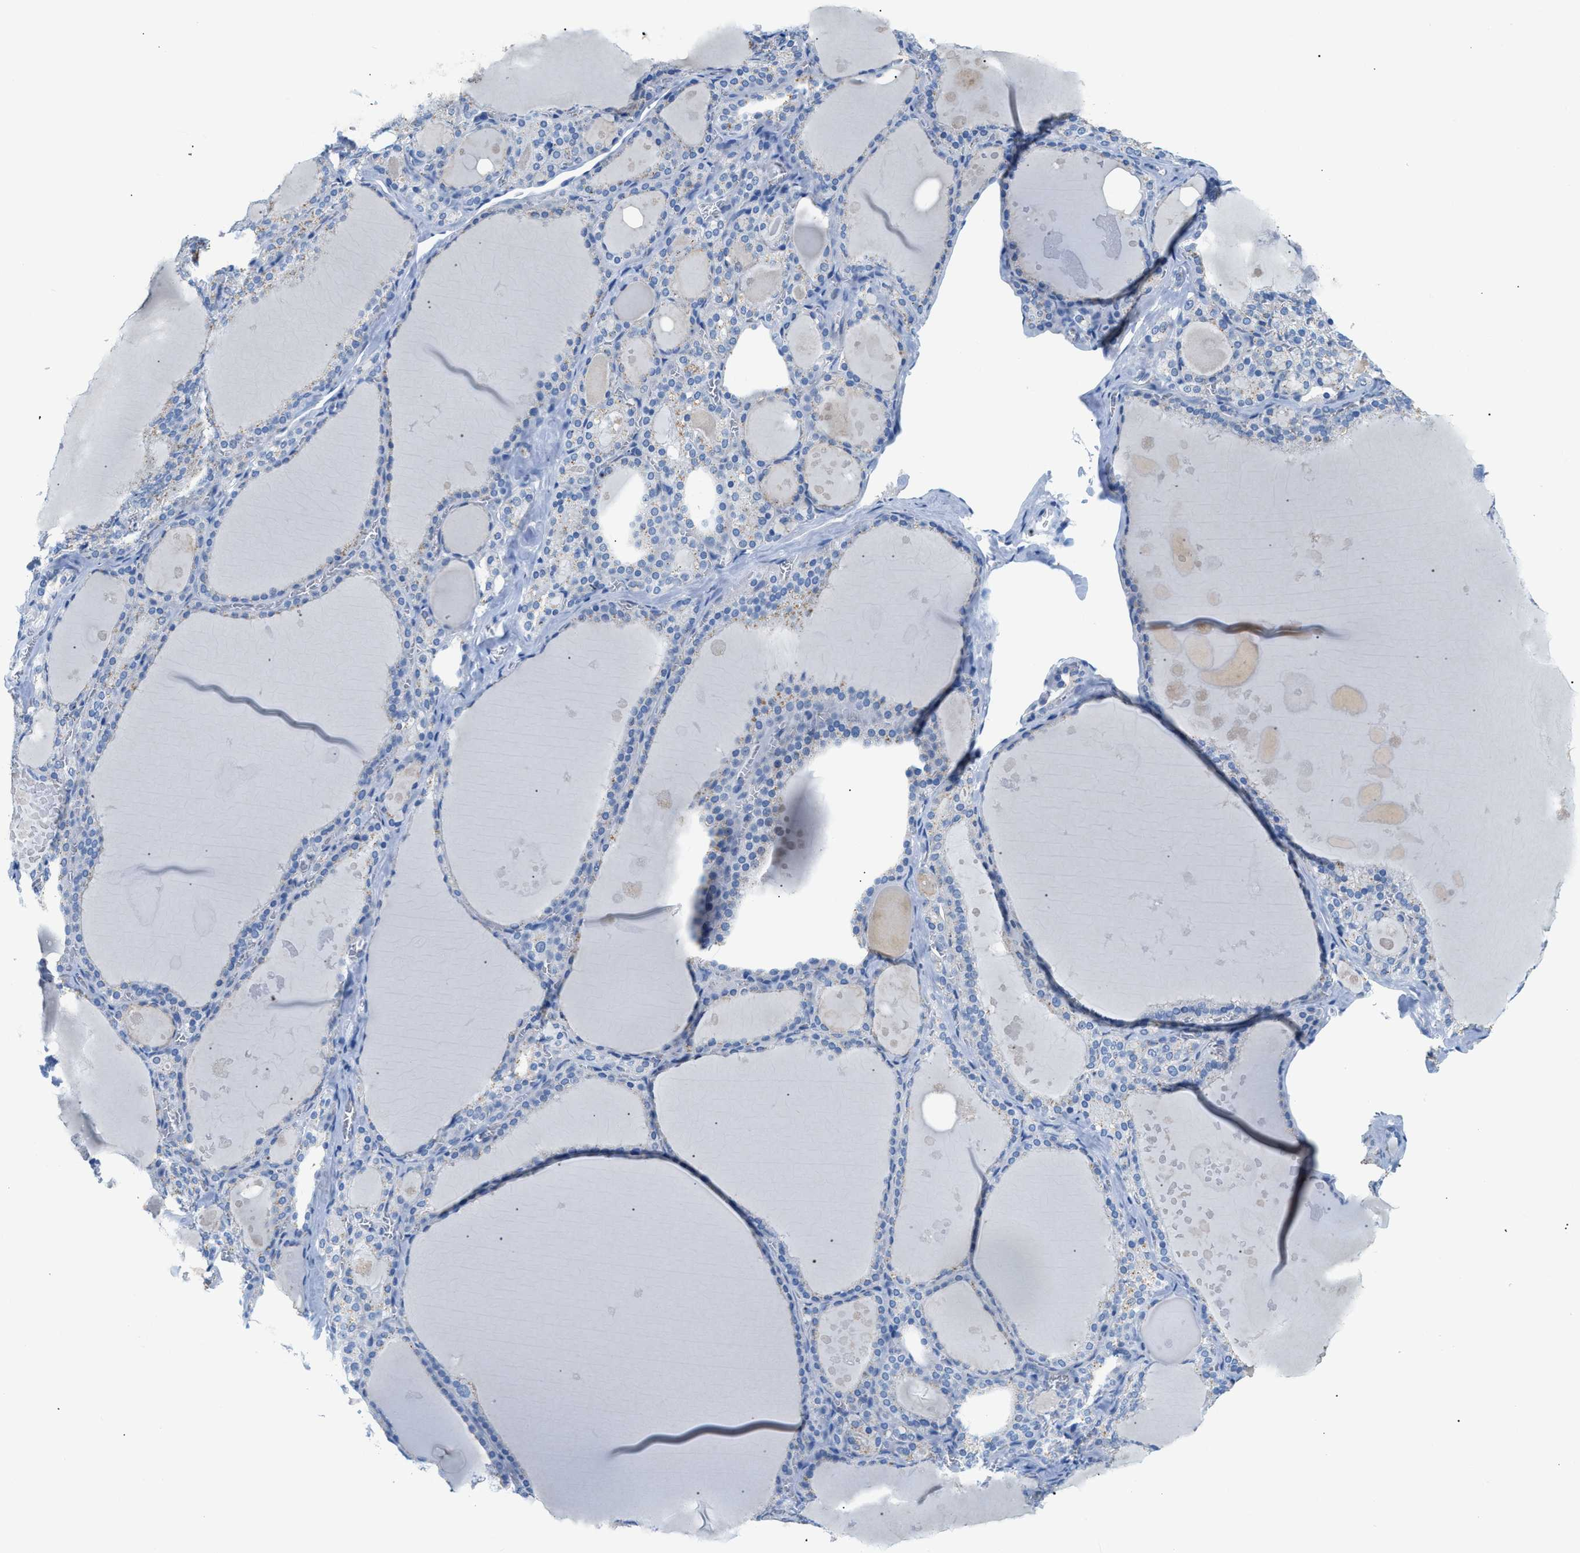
{"staining": {"intensity": "negative", "quantity": "none", "location": "none"}, "tissue": "thyroid gland", "cell_type": "Glandular cells", "image_type": "normal", "snomed": [{"axis": "morphology", "description": "Normal tissue, NOS"}, {"axis": "topography", "description": "Thyroid gland"}], "caption": "A high-resolution photomicrograph shows immunohistochemistry staining of benign thyroid gland, which shows no significant positivity in glandular cells.", "gene": "FDCSP", "patient": {"sex": "male", "age": 56}}